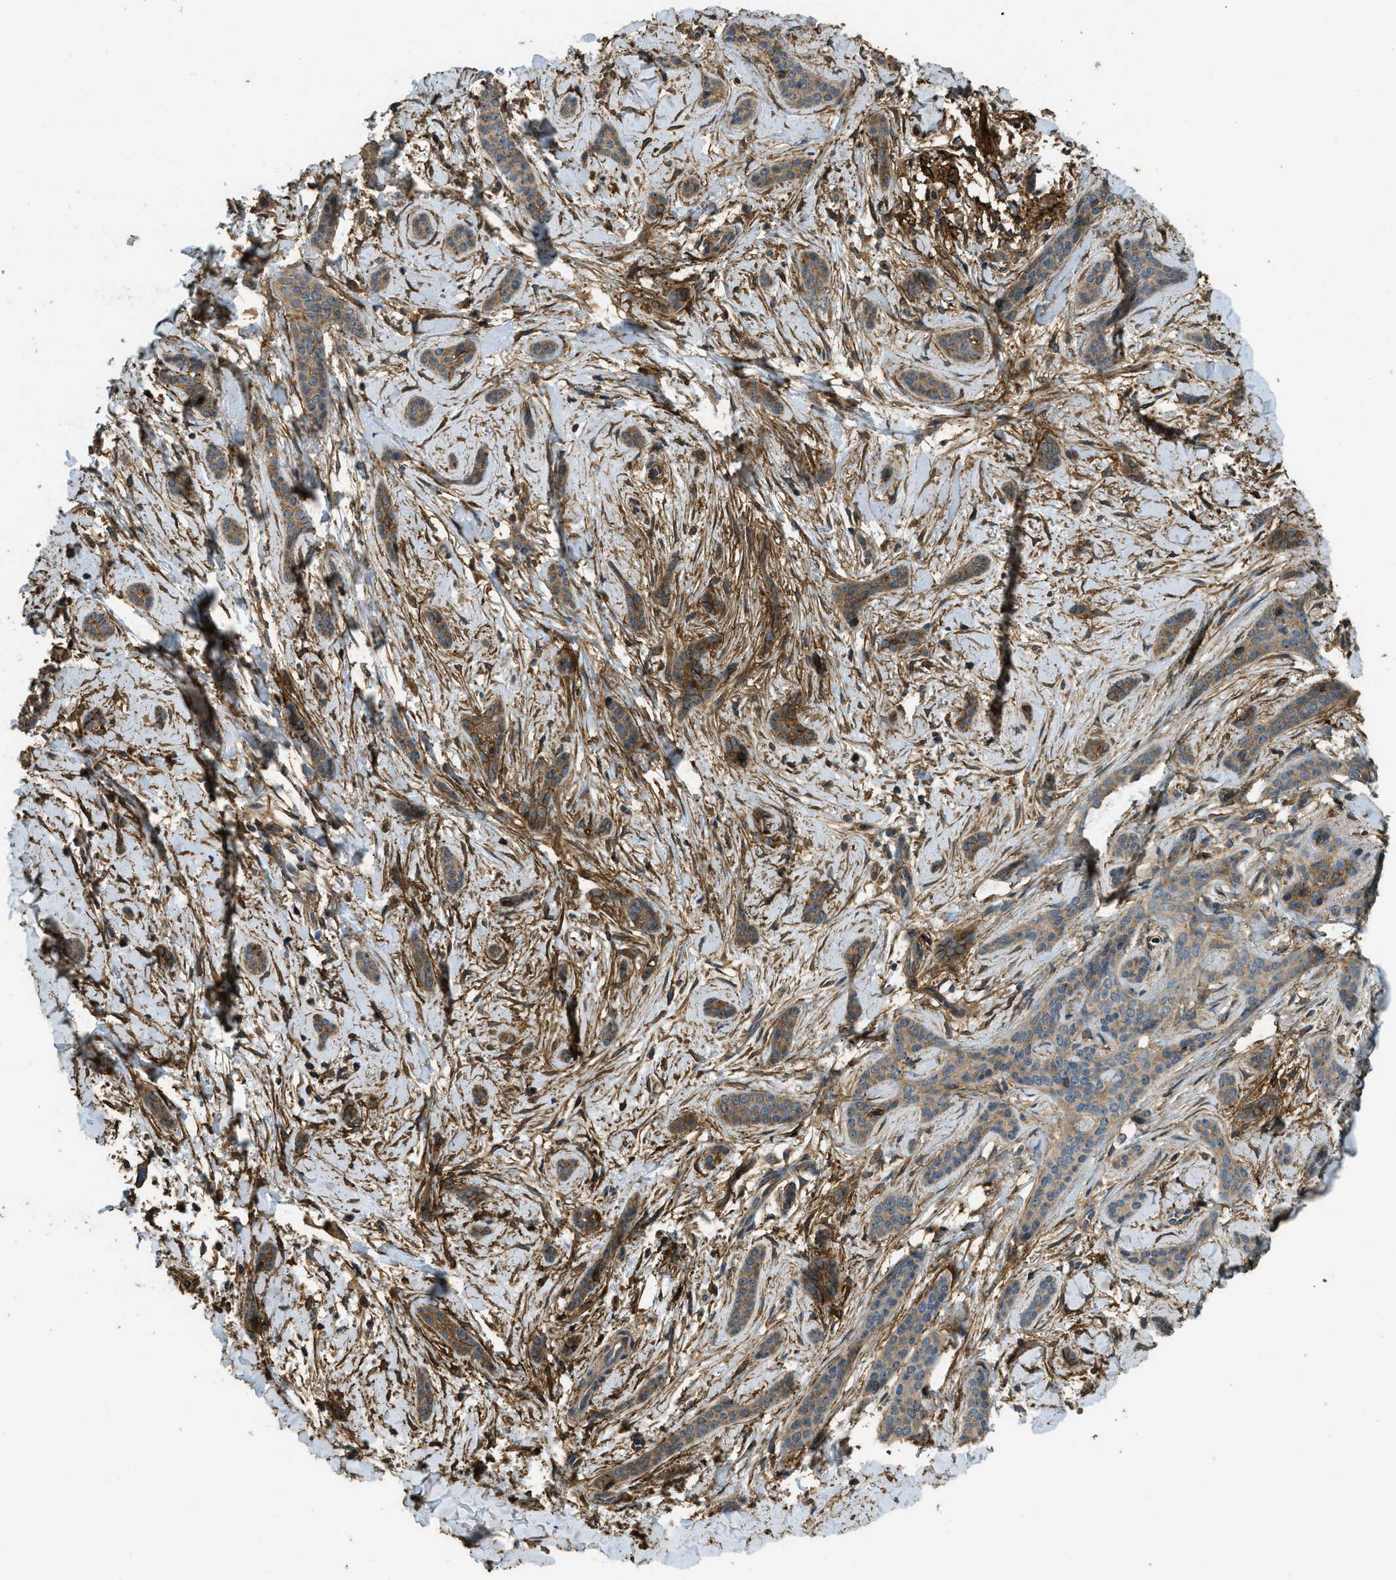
{"staining": {"intensity": "moderate", "quantity": ">75%", "location": "cytoplasmic/membranous"}, "tissue": "skin cancer", "cell_type": "Tumor cells", "image_type": "cancer", "snomed": [{"axis": "morphology", "description": "Basal cell carcinoma"}, {"axis": "morphology", "description": "Adnexal tumor, benign"}, {"axis": "topography", "description": "Skin"}], "caption": "Immunohistochemistry of human skin cancer (basal cell carcinoma) reveals medium levels of moderate cytoplasmic/membranous positivity in approximately >75% of tumor cells.", "gene": "CD276", "patient": {"sex": "female", "age": 42}}